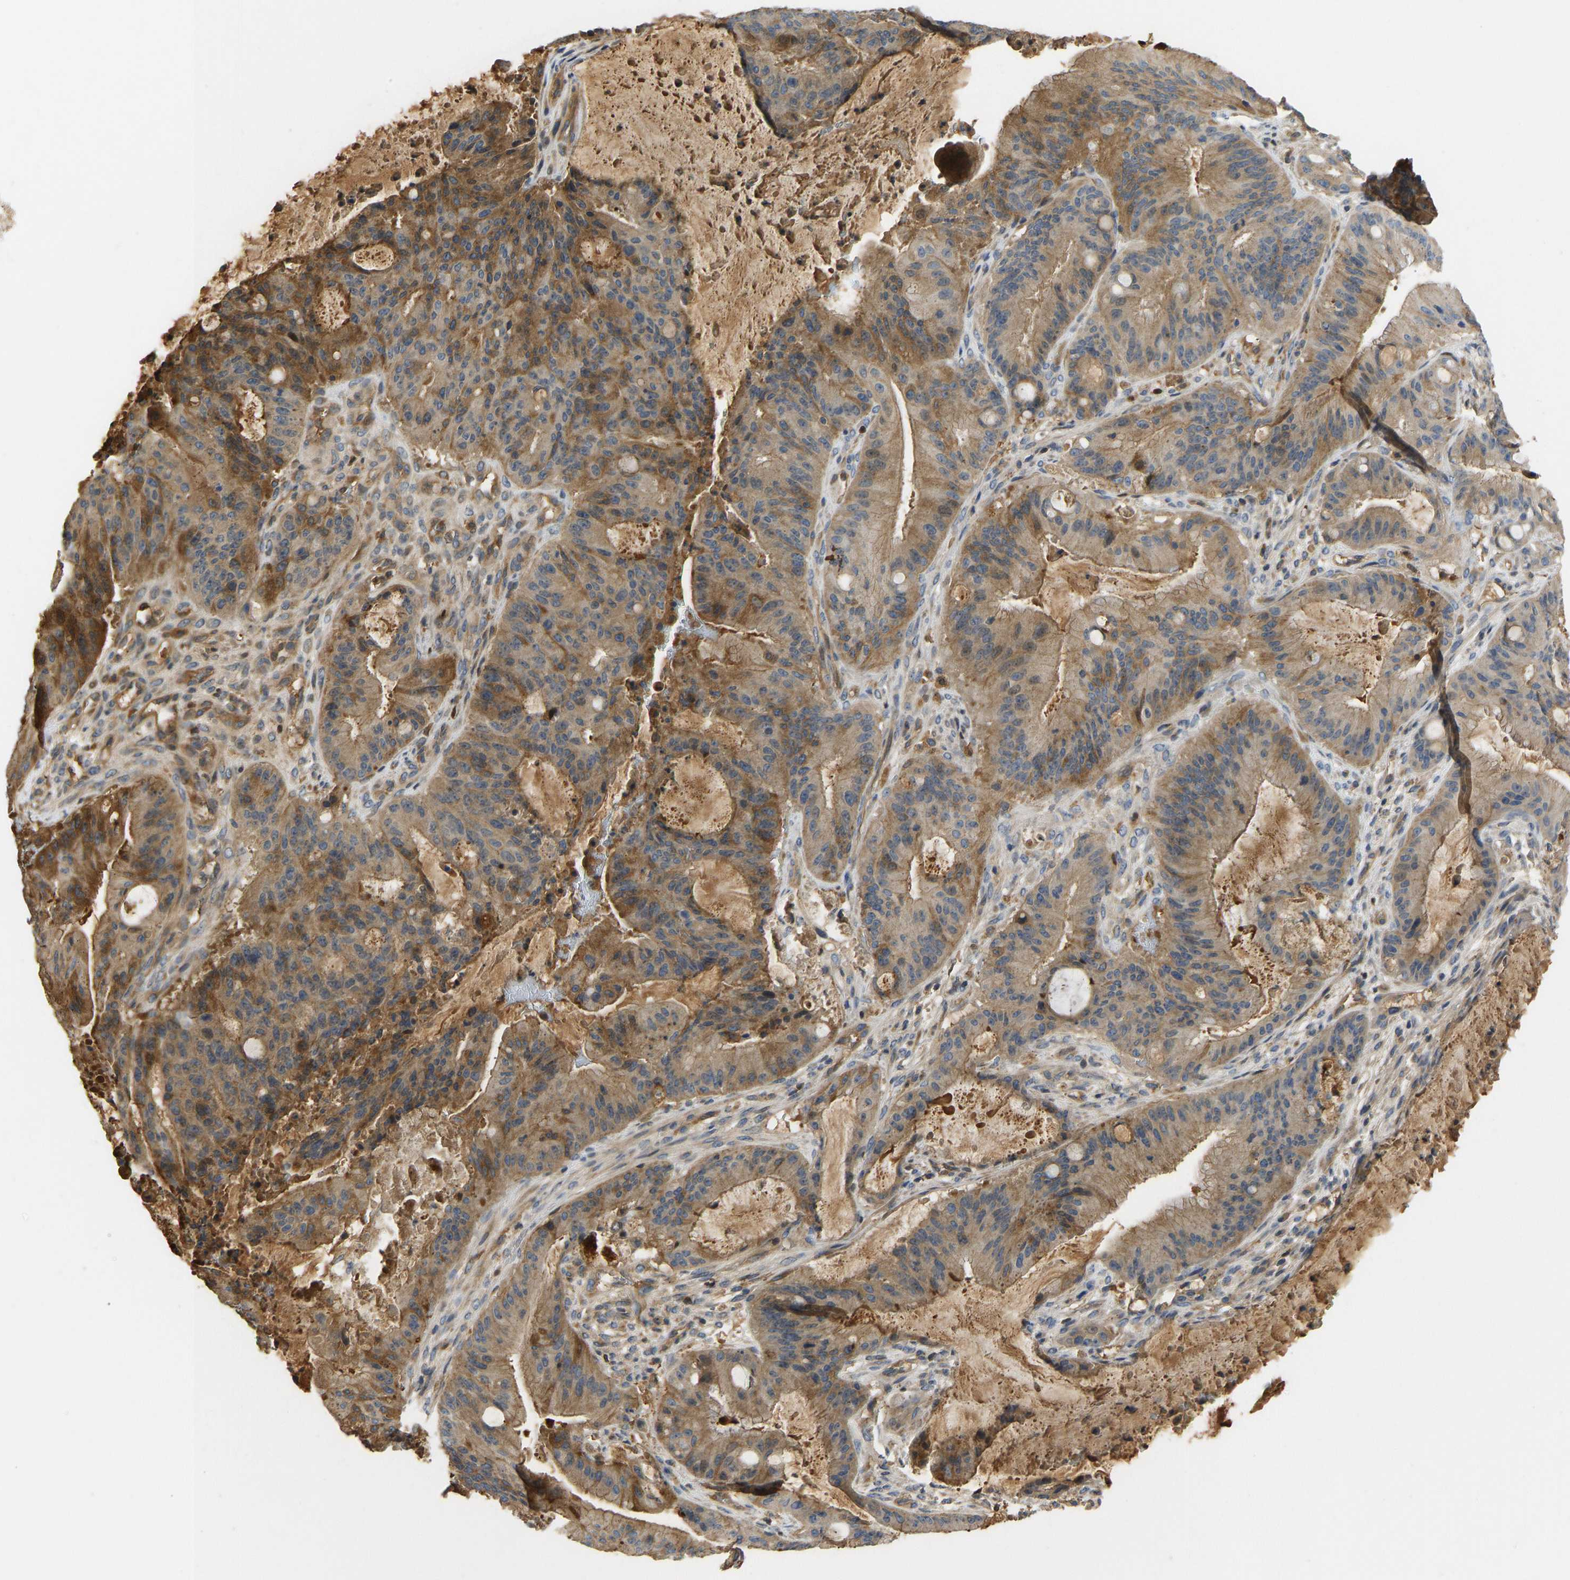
{"staining": {"intensity": "moderate", "quantity": ">75%", "location": "cytoplasmic/membranous"}, "tissue": "liver cancer", "cell_type": "Tumor cells", "image_type": "cancer", "snomed": [{"axis": "morphology", "description": "Normal tissue, NOS"}, {"axis": "morphology", "description": "Cholangiocarcinoma"}, {"axis": "topography", "description": "Liver"}, {"axis": "topography", "description": "Peripheral nerve tissue"}], "caption": "Moderate cytoplasmic/membranous staining for a protein is present in about >75% of tumor cells of cholangiocarcinoma (liver) using immunohistochemistry.", "gene": "VCPKMT", "patient": {"sex": "female", "age": 73}}